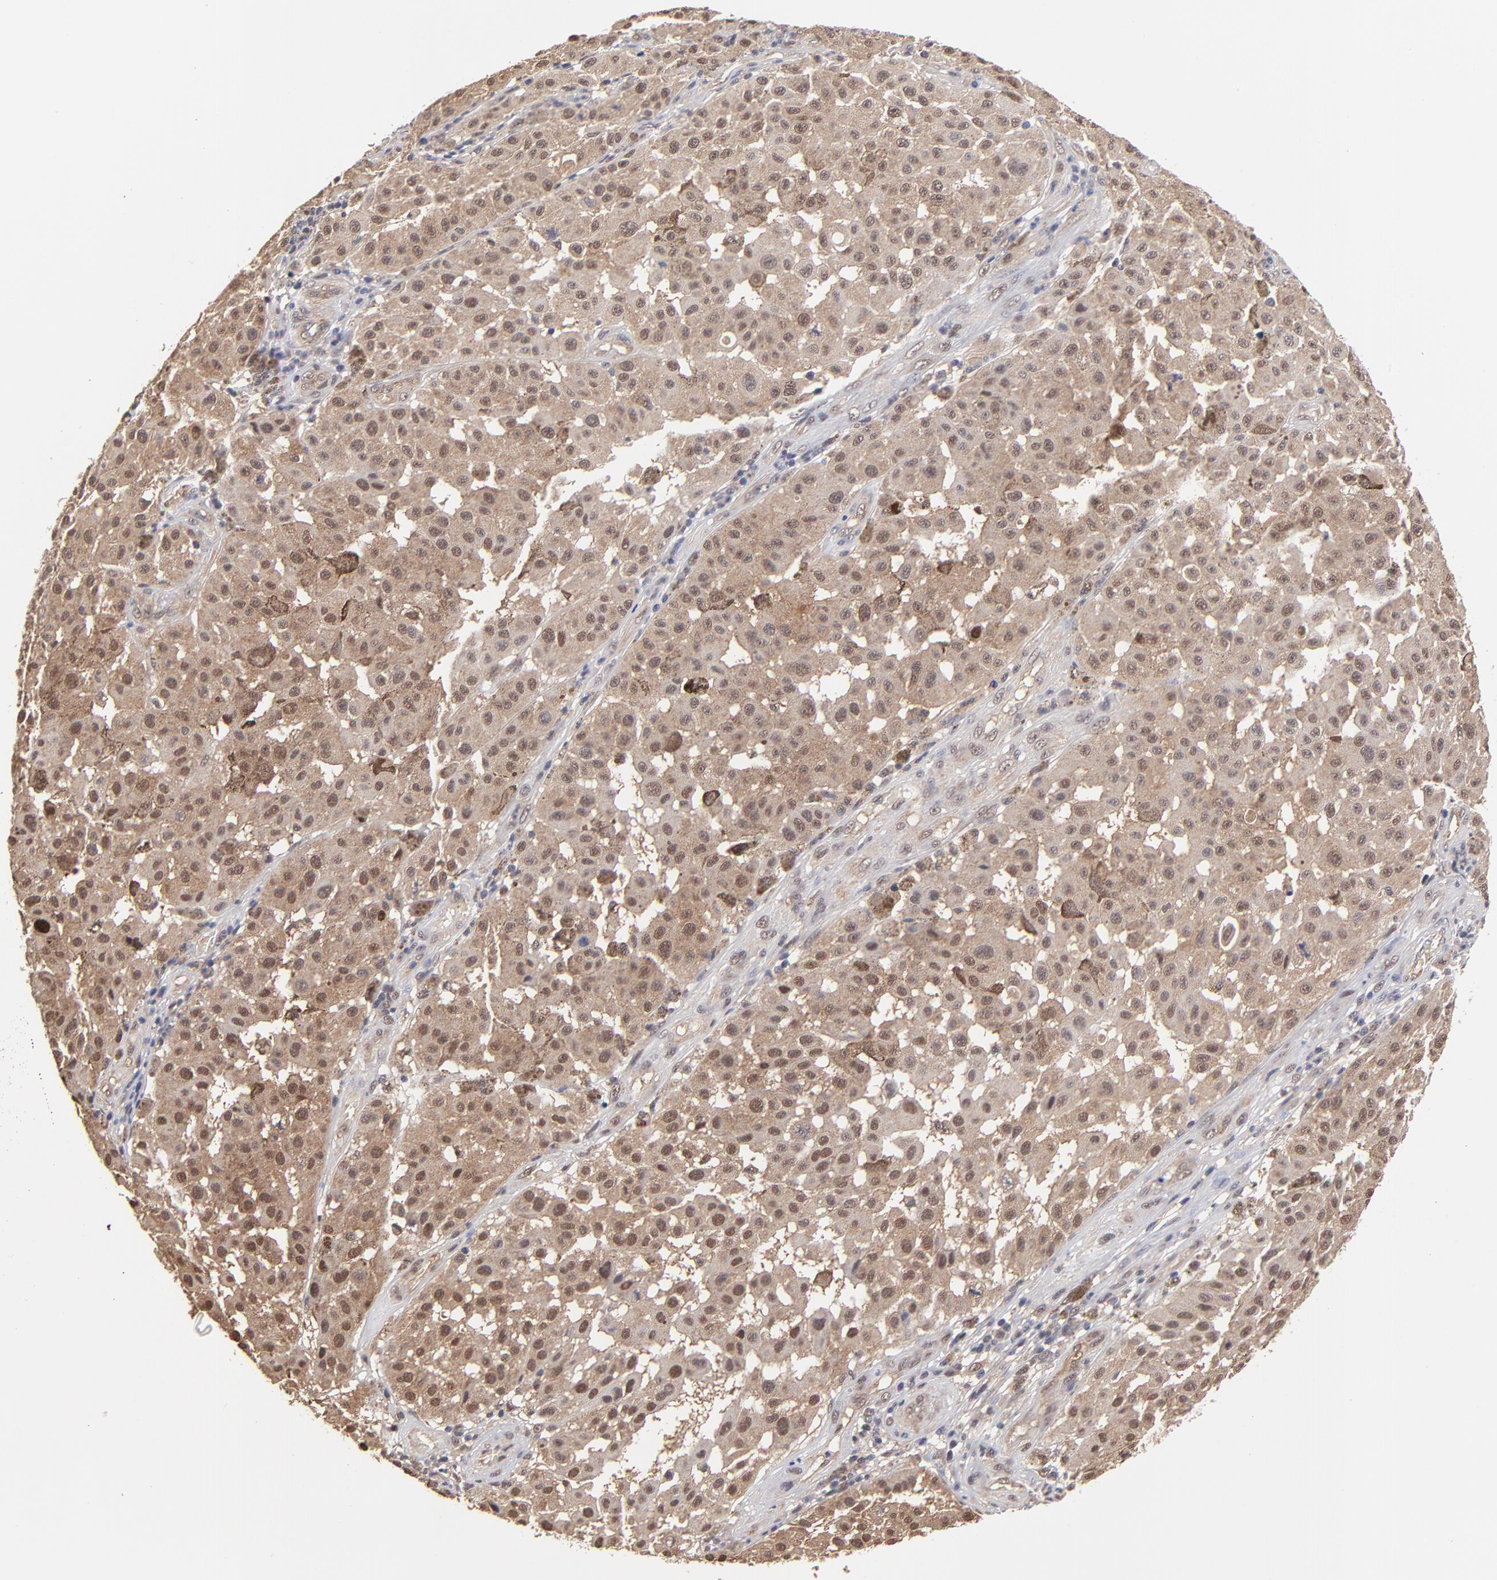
{"staining": {"intensity": "weak", "quantity": "25%-75%", "location": "cytoplasmic/membranous,nuclear"}, "tissue": "melanoma", "cell_type": "Tumor cells", "image_type": "cancer", "snomed": [{"axis": "morphology", "description": "Malignant melanoma, NOS"}, {"axis": "topography", "description": "Skin"}], "caption": "The histopathology image exhibits immunohistochemical staining of melanoma. There is weak cytoplasmic/membranous and nuclear expression is present in about 25%-75% of tumor cells.", "gene": "PSMC4", "patient": {"sex": "female", "age": 64}}